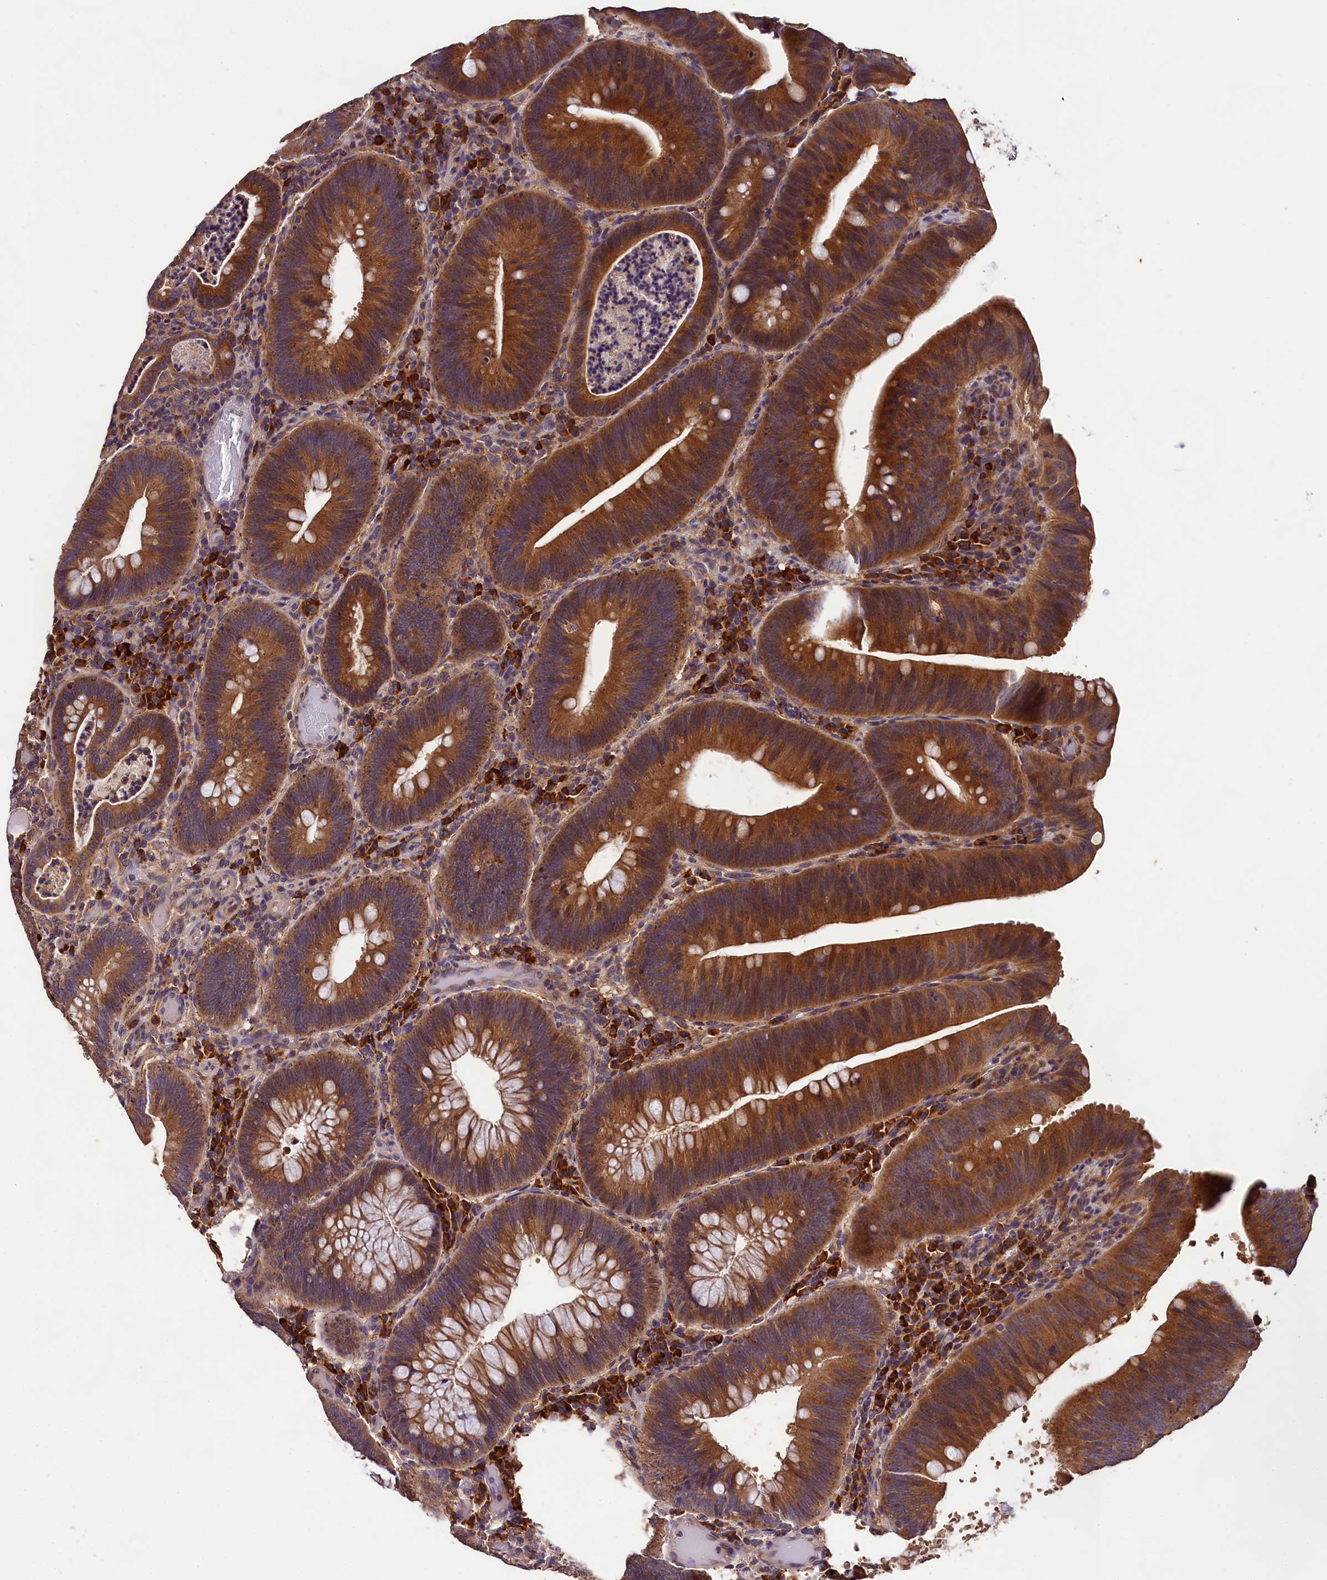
{"staining": {"intensity": "strong", "quantity": ">75%", "location": "cytoplasmic/membranous"}, "tissue": "colorectal cancer", "cell_type": "Tumor cells", "image_type": "cancer", "snomed": [{"axis": "morphology", "description": "Adenocarcinoma, NOS"}, {"axis": "topography", "description": "Rectum"}], "caption": "IHC histopathology image of human colorectal adenocarcinoma stained for a protein (brown), which displays high levels of strong cytoplasmic/membranous positivity in about >75% of tumor cells.", "gene": "ENKD1", "patient": {"sex": "female", "age": 75}}